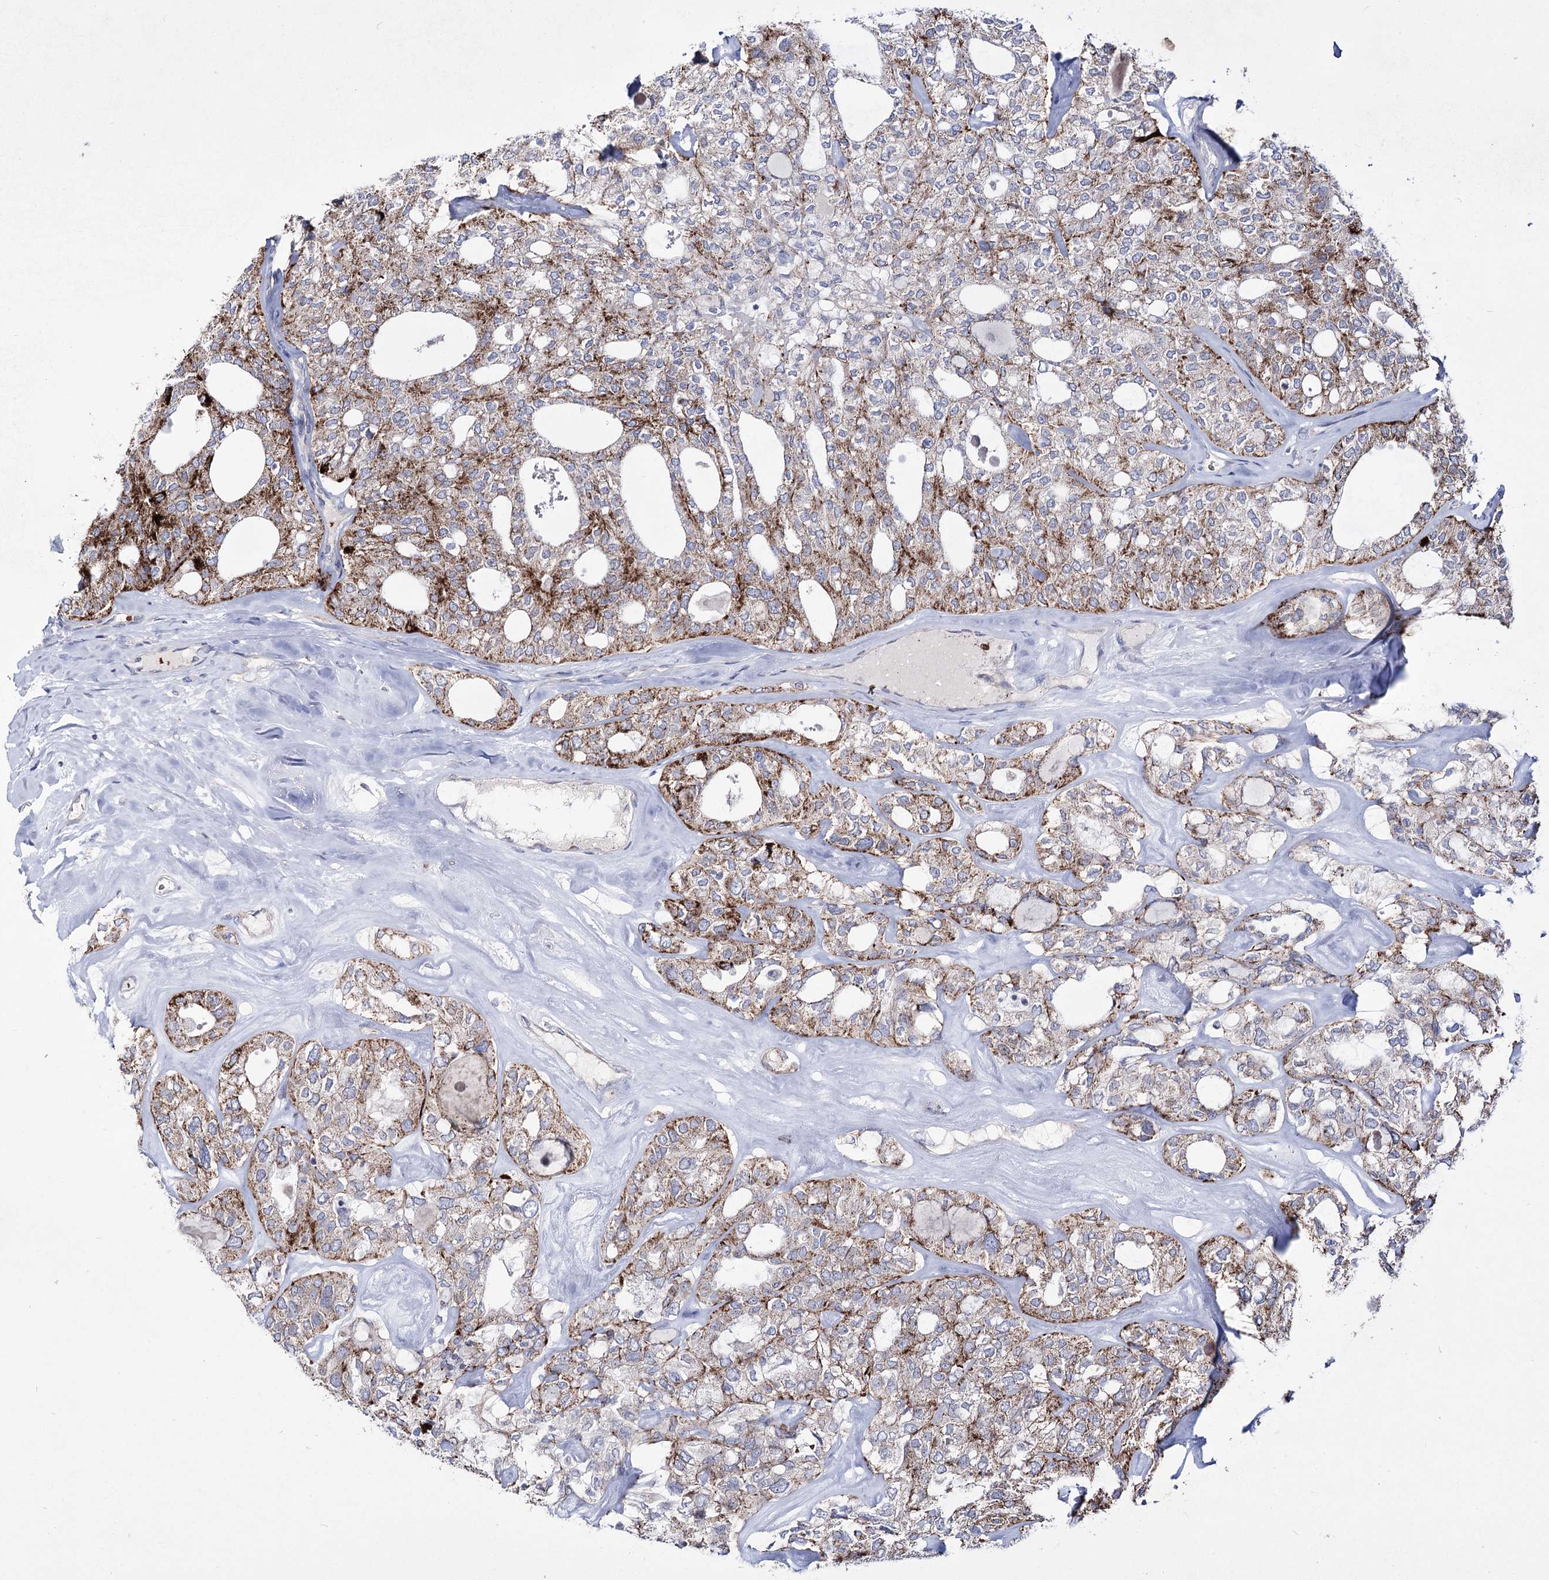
{"staining": {"intensity": "moderate", "quantity": "25%-75%", "location": "cytoplasmic/membranous"}, "tissue": "thyroid cancer", "cell_type": "Tumor cells", "image_type": "cancer", "snomed": [{"axis": "morphology", "description": "Follicular adenoma carcinoma, NOS"}, {"axis": "topography", "description": "Thyroid gland"}], "caption": "IHC histopathology image of neoplastic tissue: follicular adenoma carcinoma (thyroid) stained using immunohistochemistry shows medium levels of moderate protein expression localized specifically in the cytoplasmic/membranous of tumor cells, appearing as a cytoplasmic/membranous brown color.", "gene": "OSBPL5", "patient": {"sex": "male", "age": 75}}